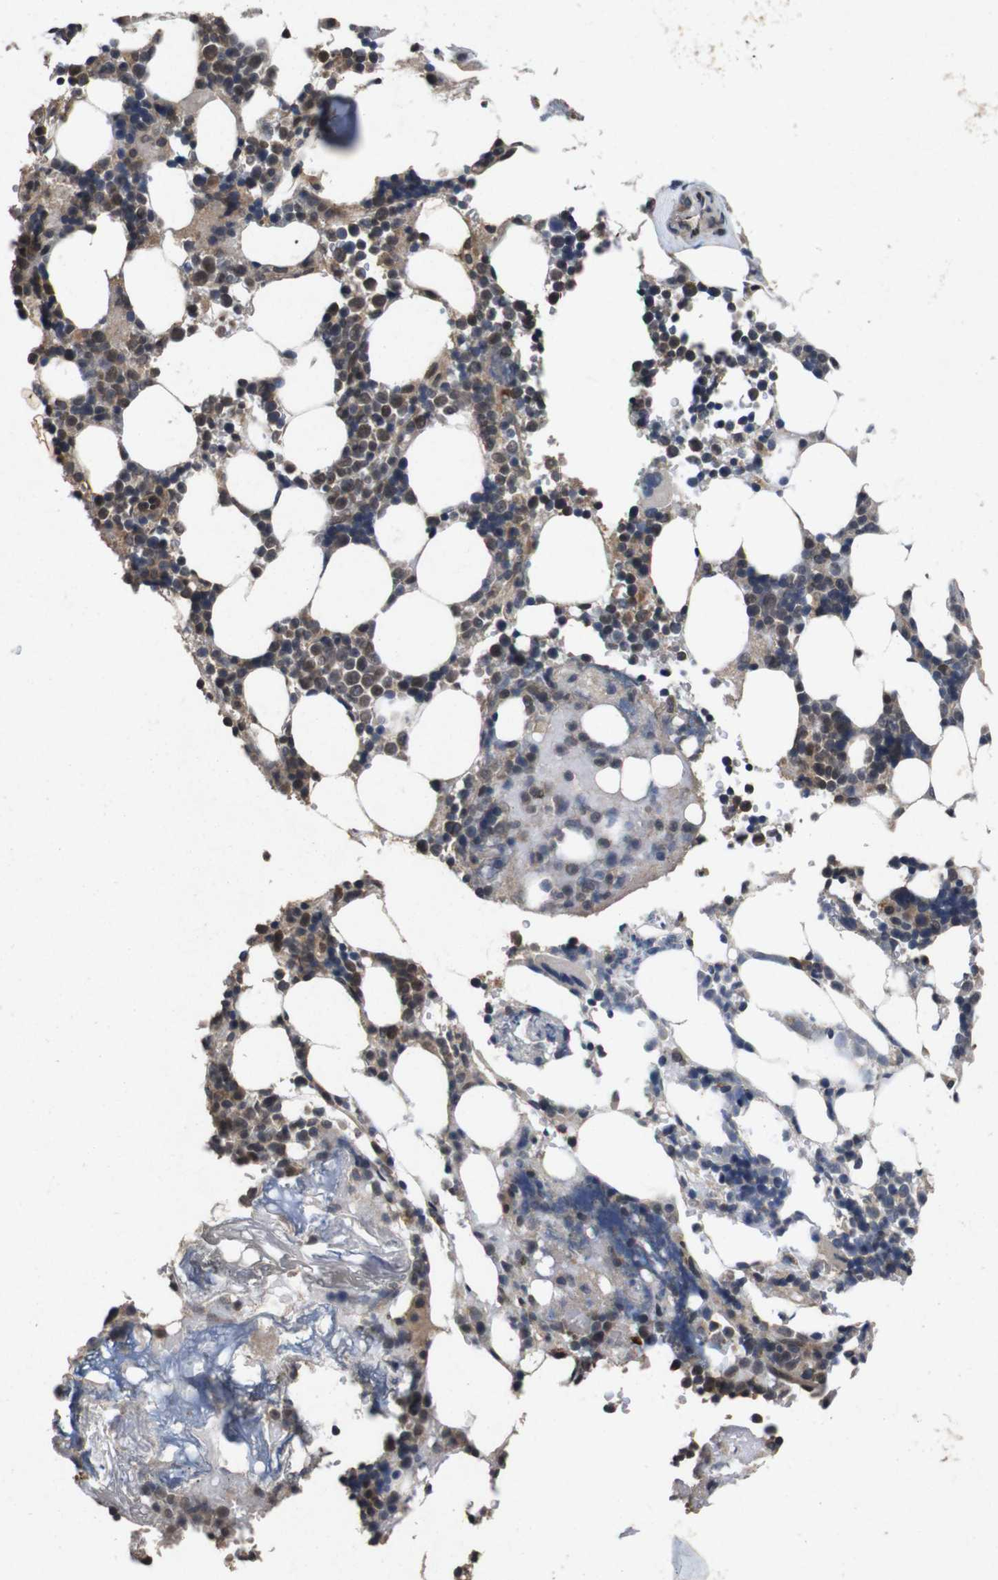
{"staining": {"intensity": "weak", "quantity": "25%-75%", "location": "cytoplasmic/membranous,nuclear"}, "tissue": "bone marrow", "cell_type": "Hematopoietic cells", "image_type": "normal", "snomed": [{"axis": "morphology", "description": "Normal tissue, NOS"}, {"axis": "topography", "description": "Bone marrow"}], "caption": "Hematopoietic cells exhibit low levels of weak cytoplasmic/membranous,nuclear staining in about 25%-75% of cells in benign human bone marrow.", "gene": "AKT3", "patient": {"sex": "female", "age": 73}}